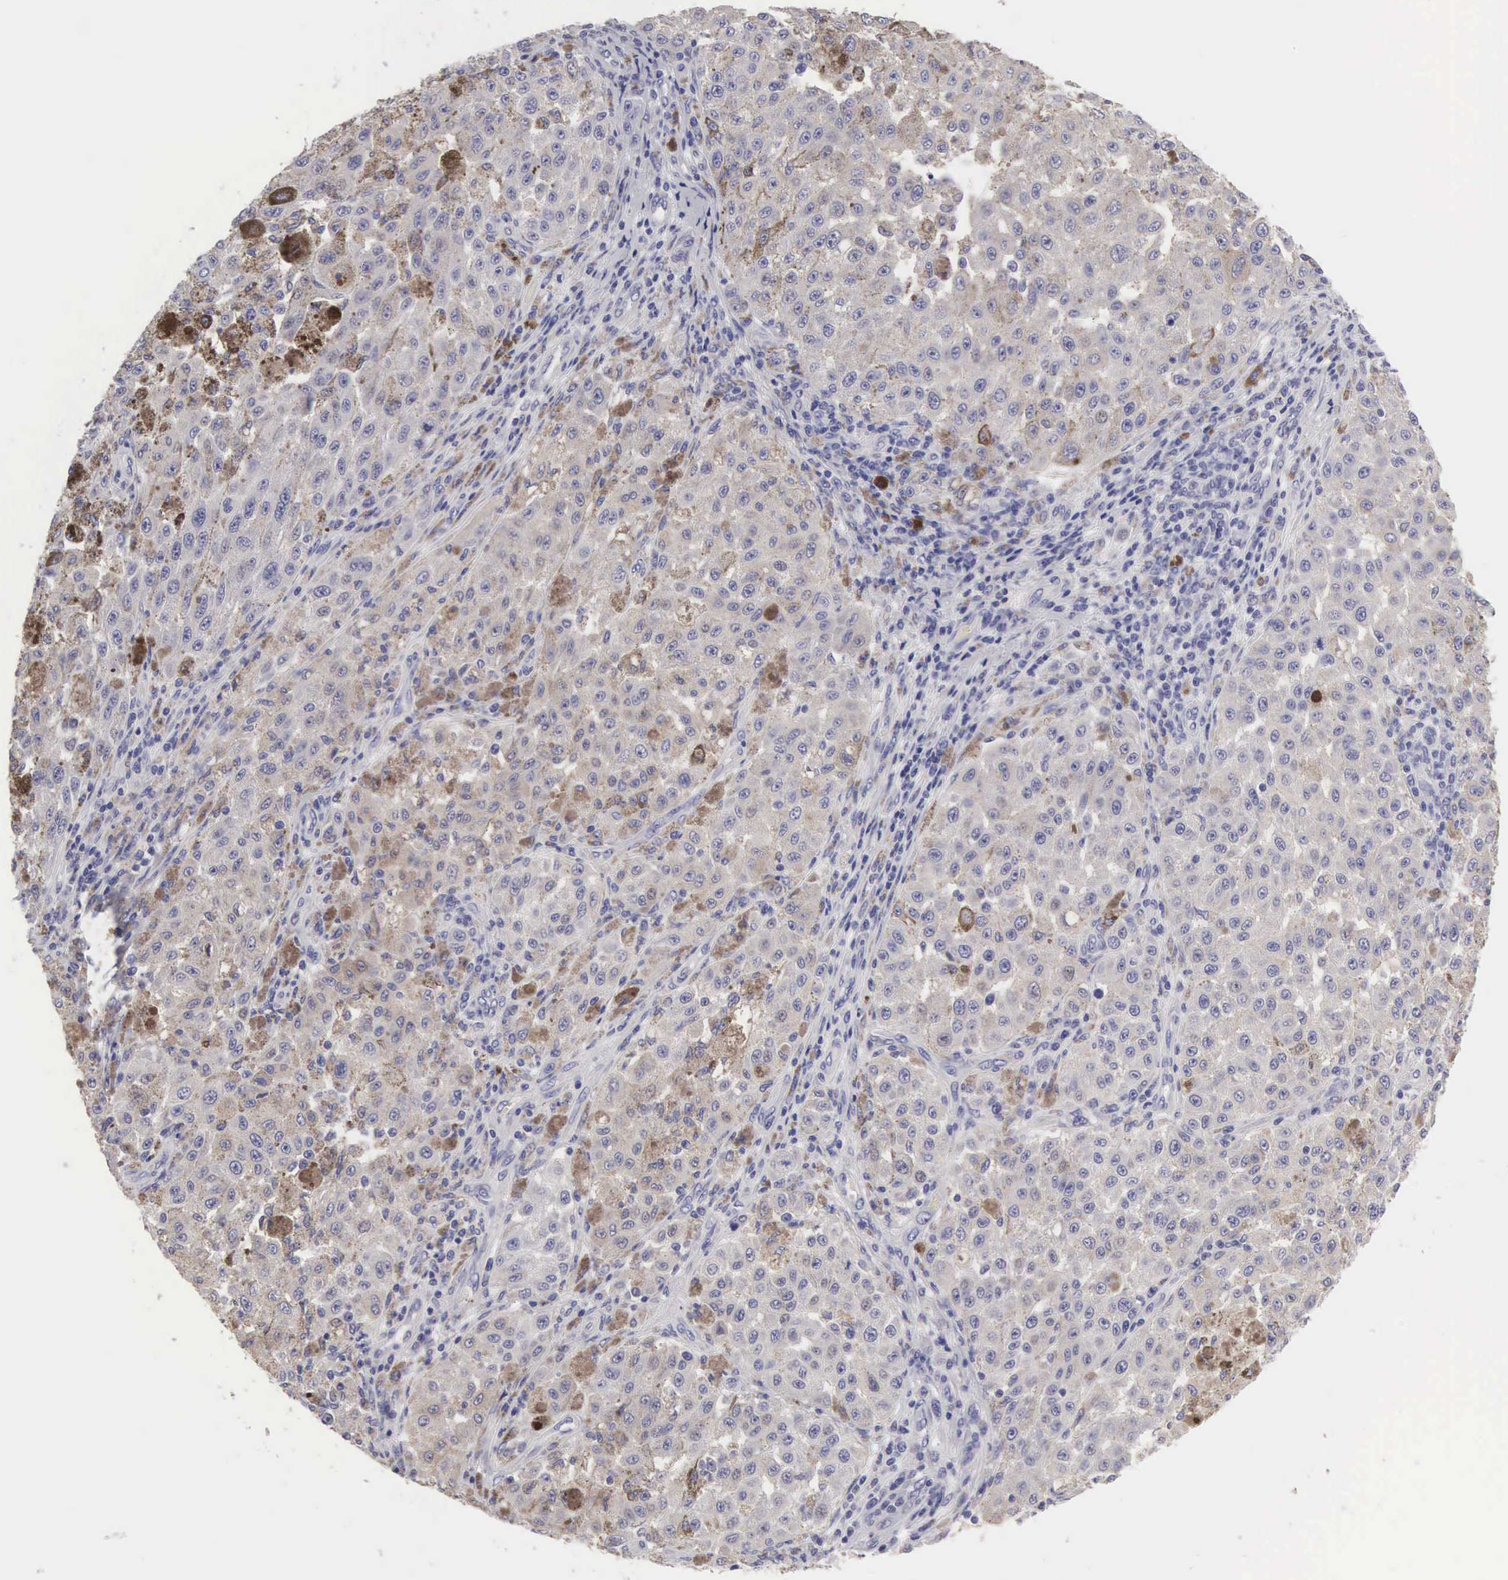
{"staining": {"intensity": "weak", "quantity": "<25%", "location": "cytoplasmic/membranous"}, "tissue": "melanoma", "cell_type": "Tumor cells", "image_type": "cancer", "snomed": [{"axis": "morphology", "description": "Malignant melanoma, NOS"}, {"axis": "topography", "description": "Skin"}], "caption": "Immunohistochemical staining of melanoma exhibits no significant expression in tumor cells. (DAB IHC visualized using brightfield microscopy, high magnification).", "gene": "SLITRK4", "patient": {"sex": "female", "age": 64}}